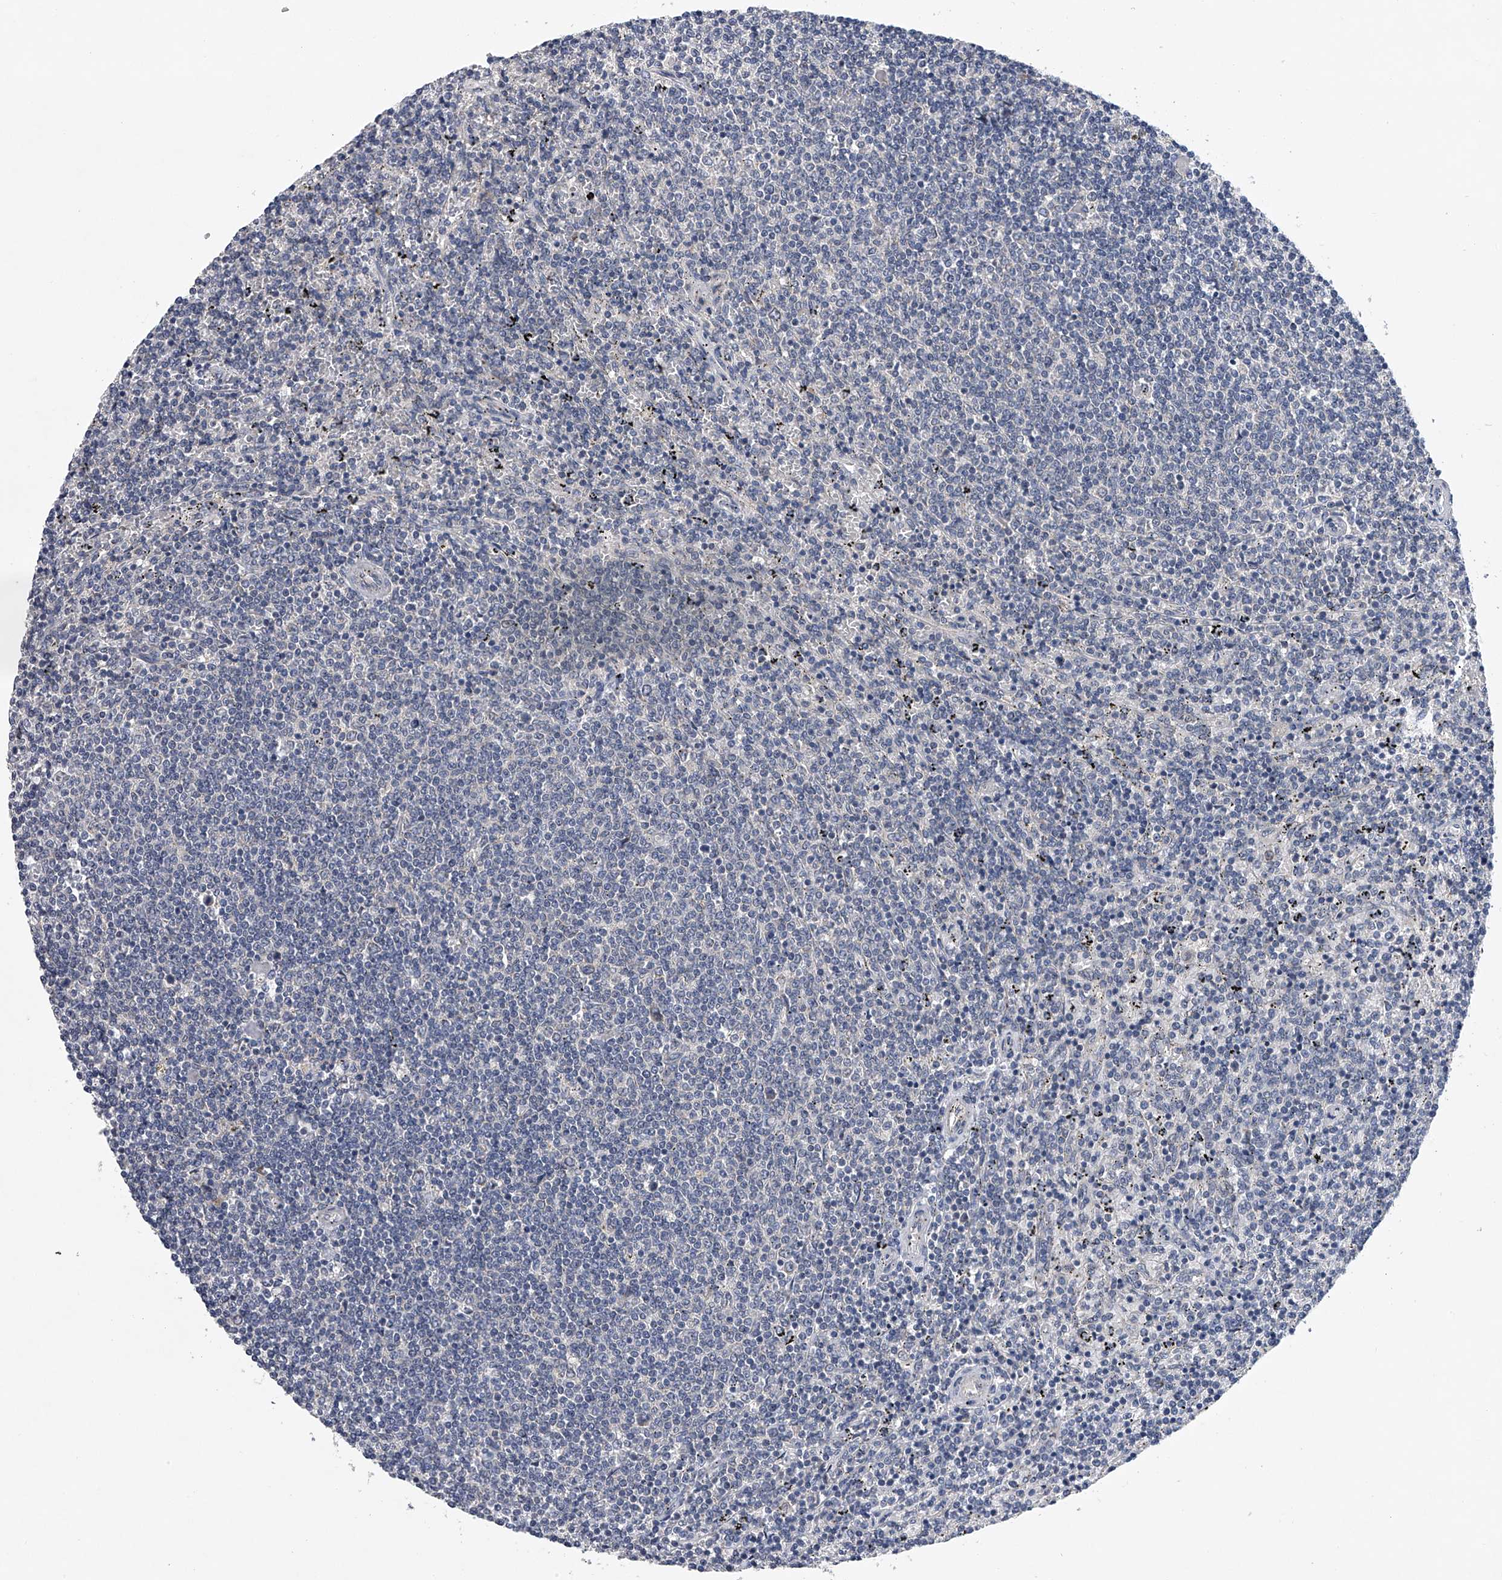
{"staining": {"intensity": "negative", "quantity": "none", "location": "none"}, "tissue": "lymphoma", "cell_type": "Tumor cells", "image_type": "cancer", "snomed": [{"axis": "morphology", "description": "Malignant lymphoma, non-Hodgkin's type, Low grade"}, {"axis": "topography", "description": "Spleen"}], "caption": "A histopathology image of malignant lymphoma, non-Hodgkin's type (low-grade) stained for a protein reveals no brown staining in tumor cells.", "gene": "RNF5", "patient": {"sex": "female", "age": 50}}